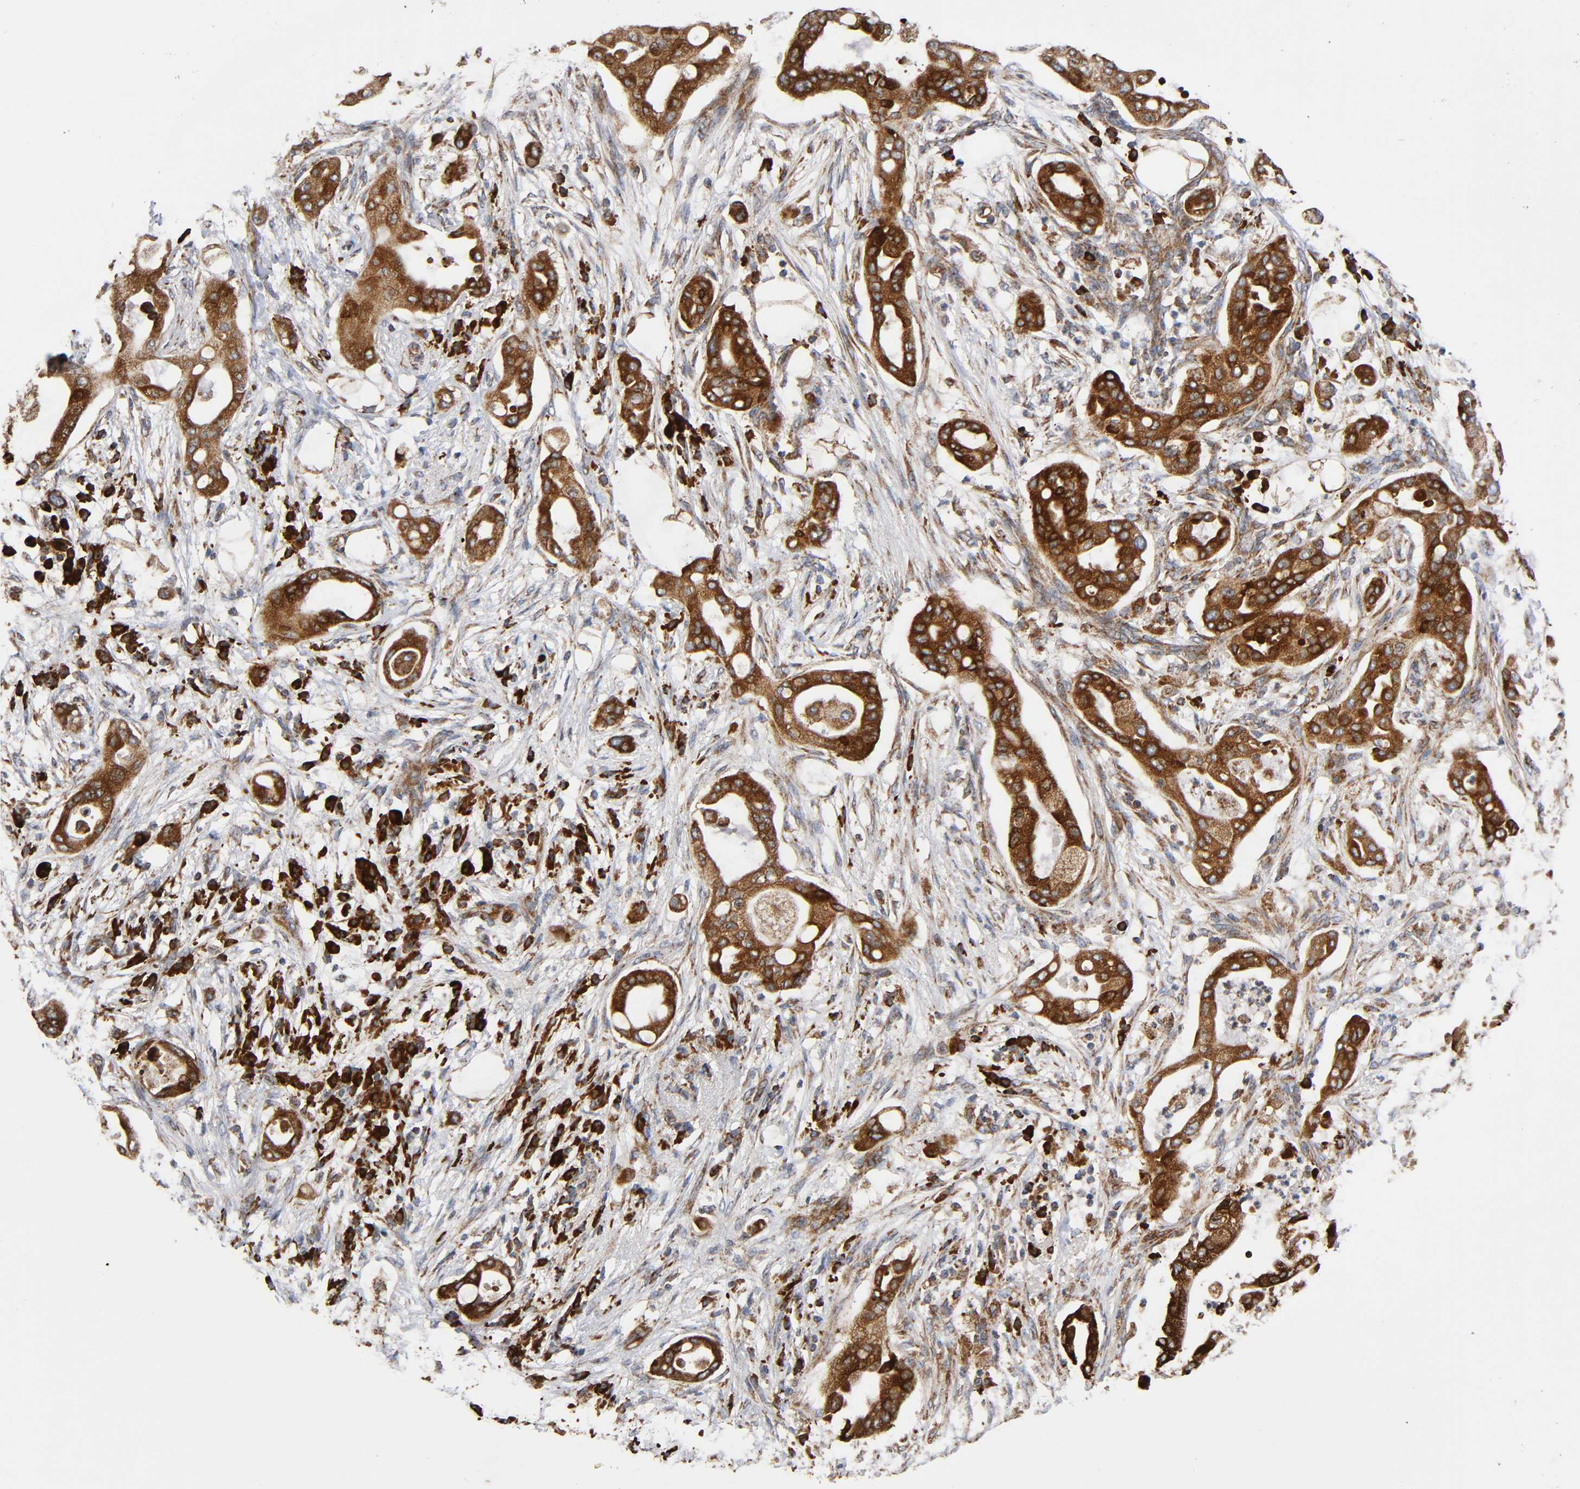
{"staining": {"intensity": "strong", "quantity": "25%-75%", "location": "cytoplasmic/membranous"}, "tissue": "pancreatic cancer", "cell_type": "Tumor cells", "image_type": "cancer", "snomed": [{"axis": "morphology", "description": "Adenocarcinoma, NOS"}, {"axis": "morphology", "description": "Adenocarcinoma, metastatic, NOS"}, {"axis": "topography", "description": "Lymph node"}, {"axis": "topography", "description": "Pancreas"}, {"axis": "topography", "description": "Duodenum"}], "caption": "Tumor cells exhibit strong cytoplasmic/membranous positivity in approximately 25%-75% of cells in pancreatic metastatic adenocarcinoma. Nuclei are stained in blue.", "gene": "MAP3K1", "patient": {"sex": "female", "age": 64}}